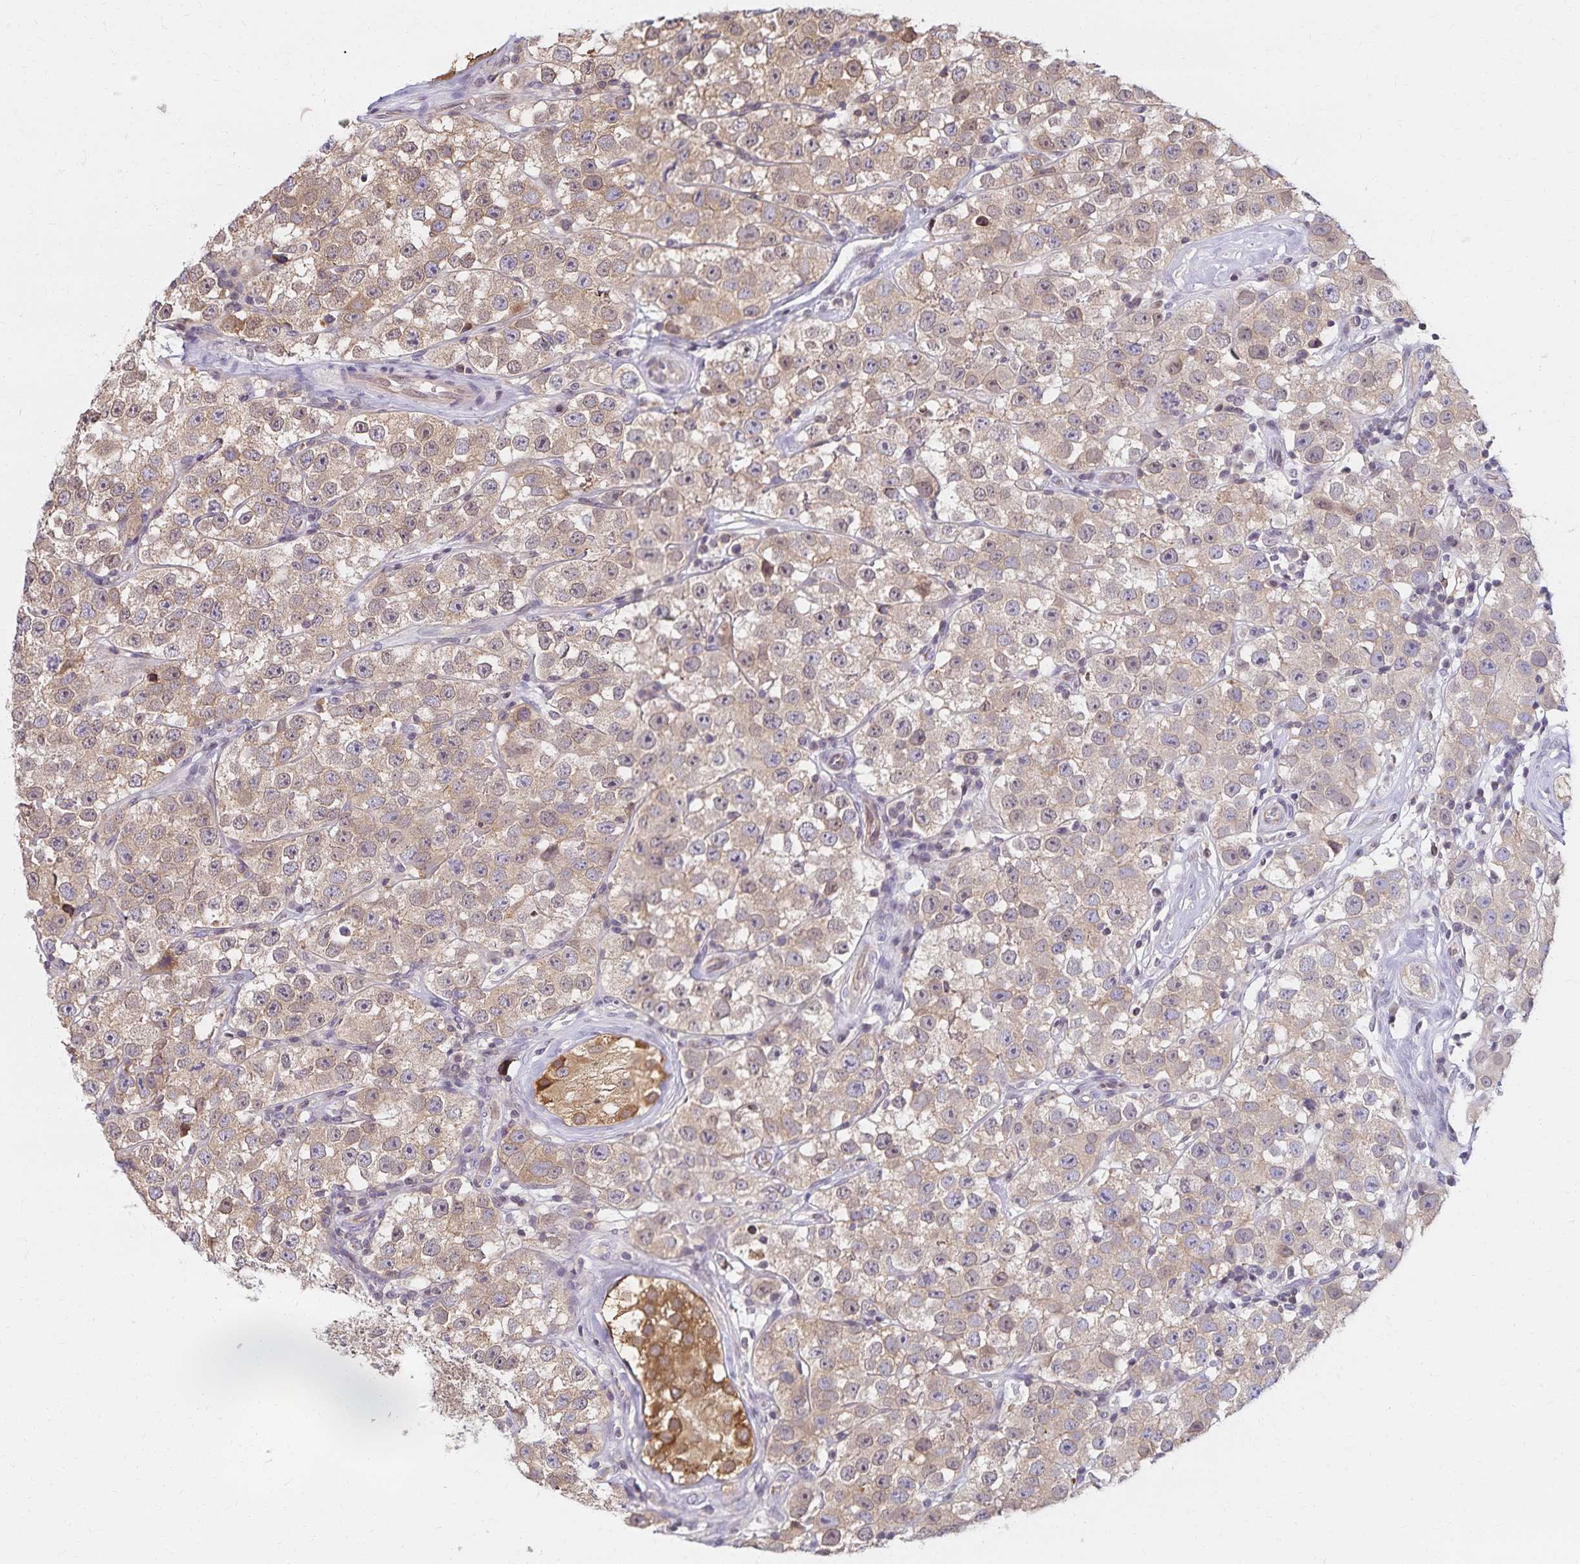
{"staining": {"intensity": "weak", "quantity": ">75%", "location": "cytoplasmic/membranous"}, "tissue": "testis cancer", "cell_type": "Tumor cells", "image_type": "cancer", "snomed": [{"axis": "morphology", "description": "Seminoma, NOS"}, {"axis": "topography", "description": "Testis"}], "caption": "Weak cytoplasmic/membranous protein expression is seen in about >75% of tumor cells in testis seminoma.", "gene": "RAB9B", "patient": {"sex": "male", "age": 34}}